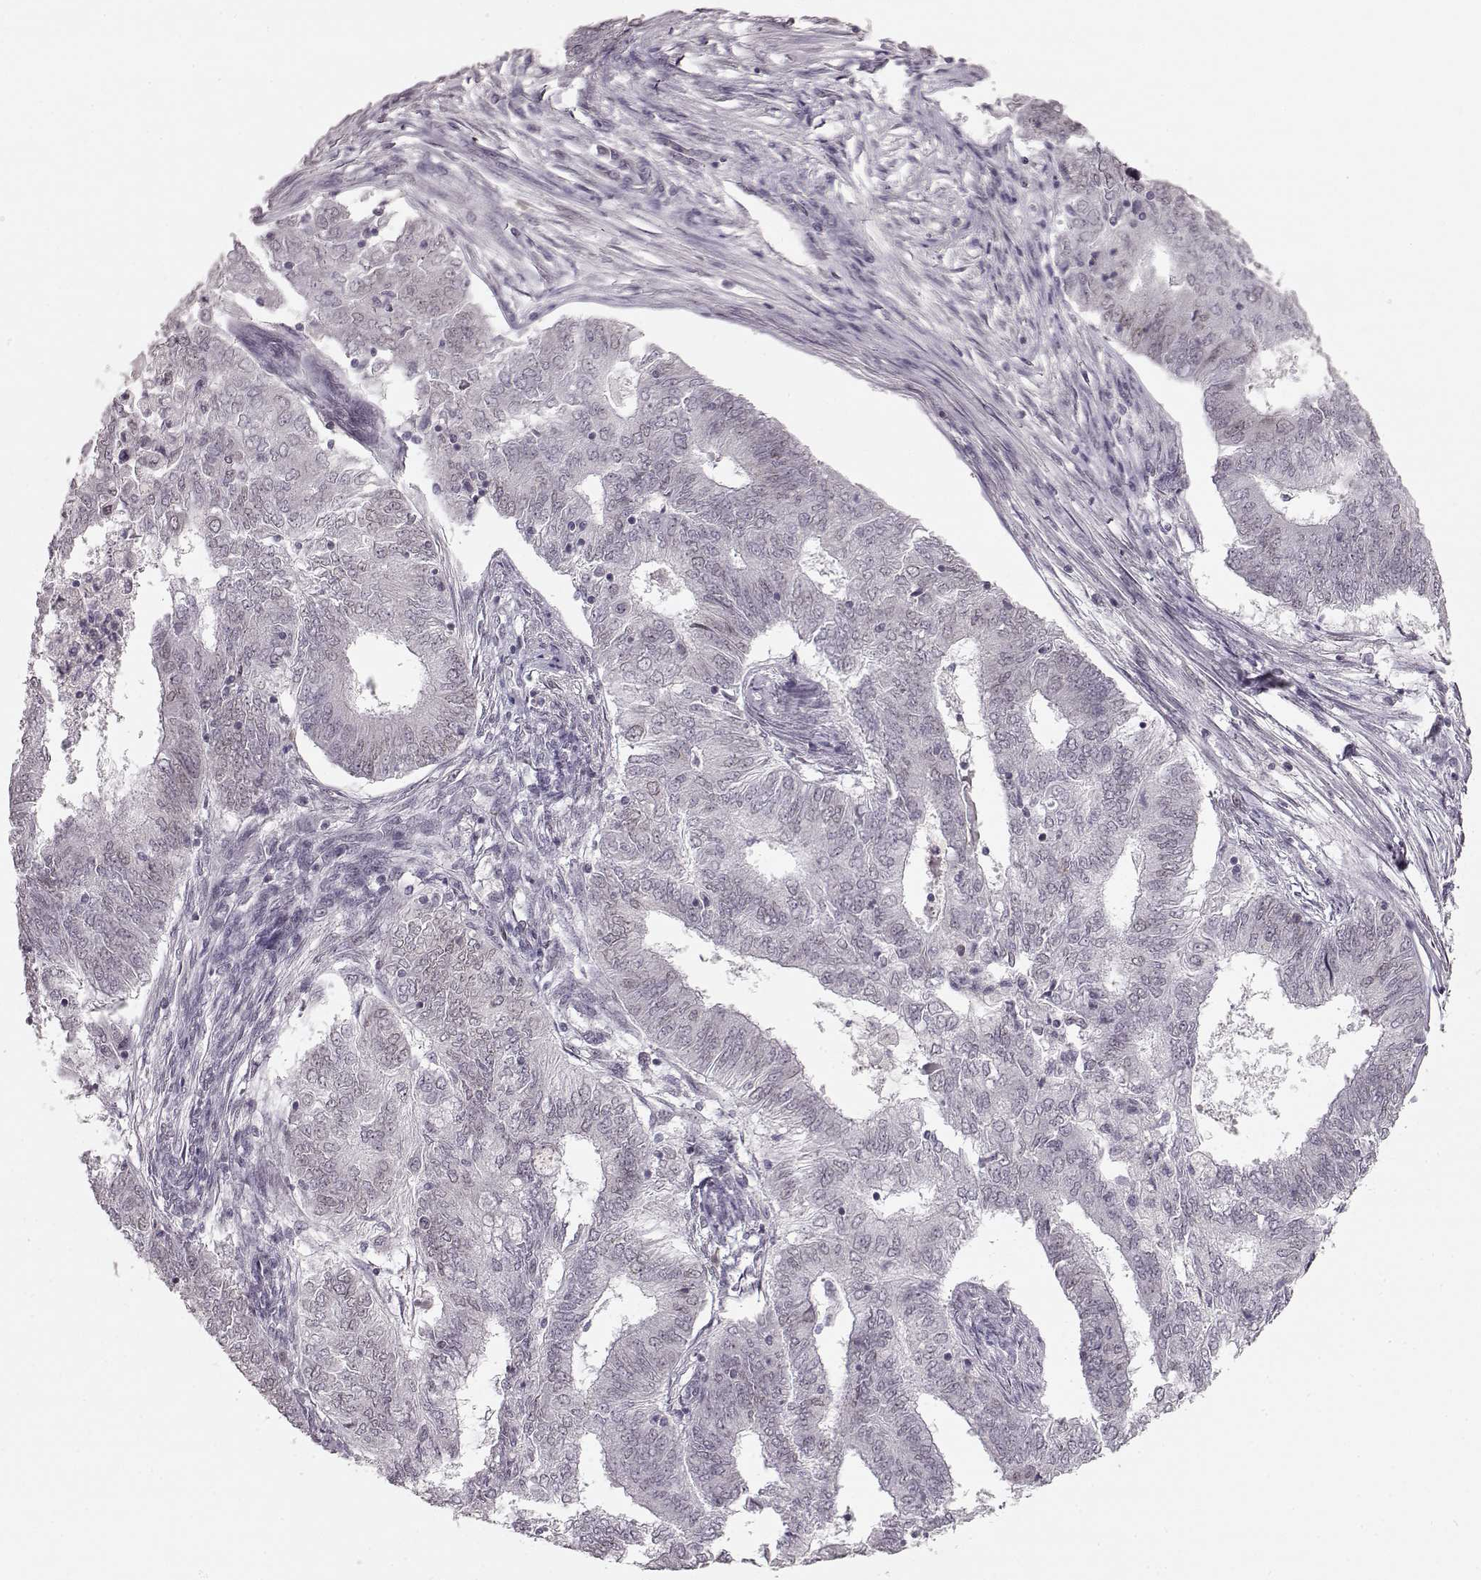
{"staining": {"intensity": "weak", "quantity": "<25%", "location": "cytoplasmic/membranous,nuclear"}, "tissue": "endometrial cancer", "cell_type": "Tumor cells", "image_type": "cancer", "snomed": [{"axis": "morphology", "description": "Adenocarcinoma, NOS"}, {"axis": "topography", "description": "Endometrium"}], "caption": "An IHC image of endometrial cancer (adenocarcinoma) is shown. There is no staining in tumor cells of endometrial cancer (adenocarcinoma).", "gene": "DCAF12", "patient": {"sex": "female", "age": 62}}